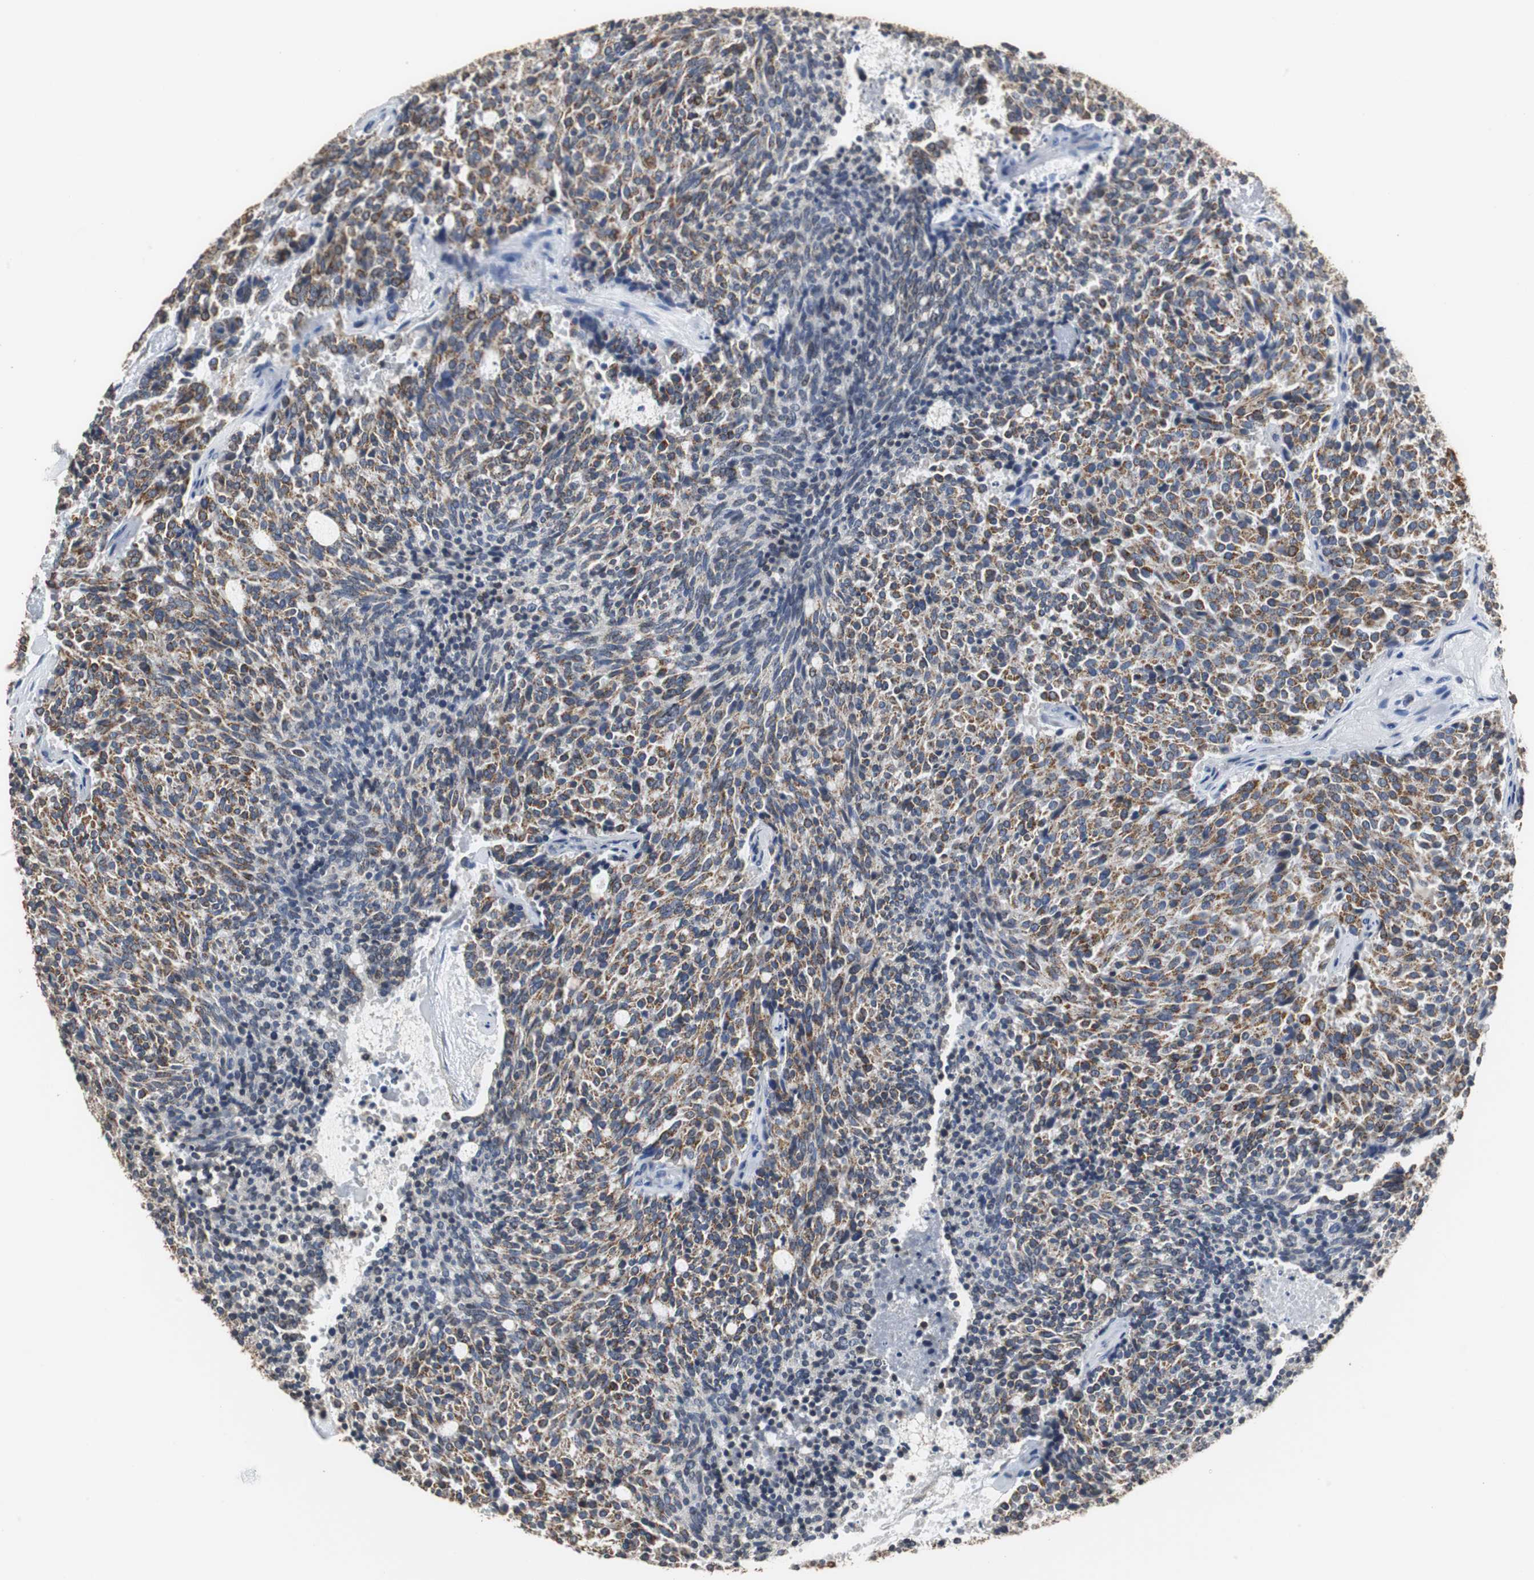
{"staining": {"intensity": "moderate", "quantity": "25%-75%", "location": "cytoplasmic/membranous"}, "tissue": "carcinoid", "cell_type": "Tumor cells", "image_type": "cancer", "snomed": [{"axis": "morphology", "description": "Carcinoid, malignant, NOS"}, {"axis": "topography", "description": "Pancreas"}], "caption": "About 25%-75% of tumor cells in malignant carcinoid display moderate cytoplasmic/membranous protein staining as visualized by brown immunohistochemical staining.", "gene": "HMGCL", "patient": {"sex": "female", "age": 54}}